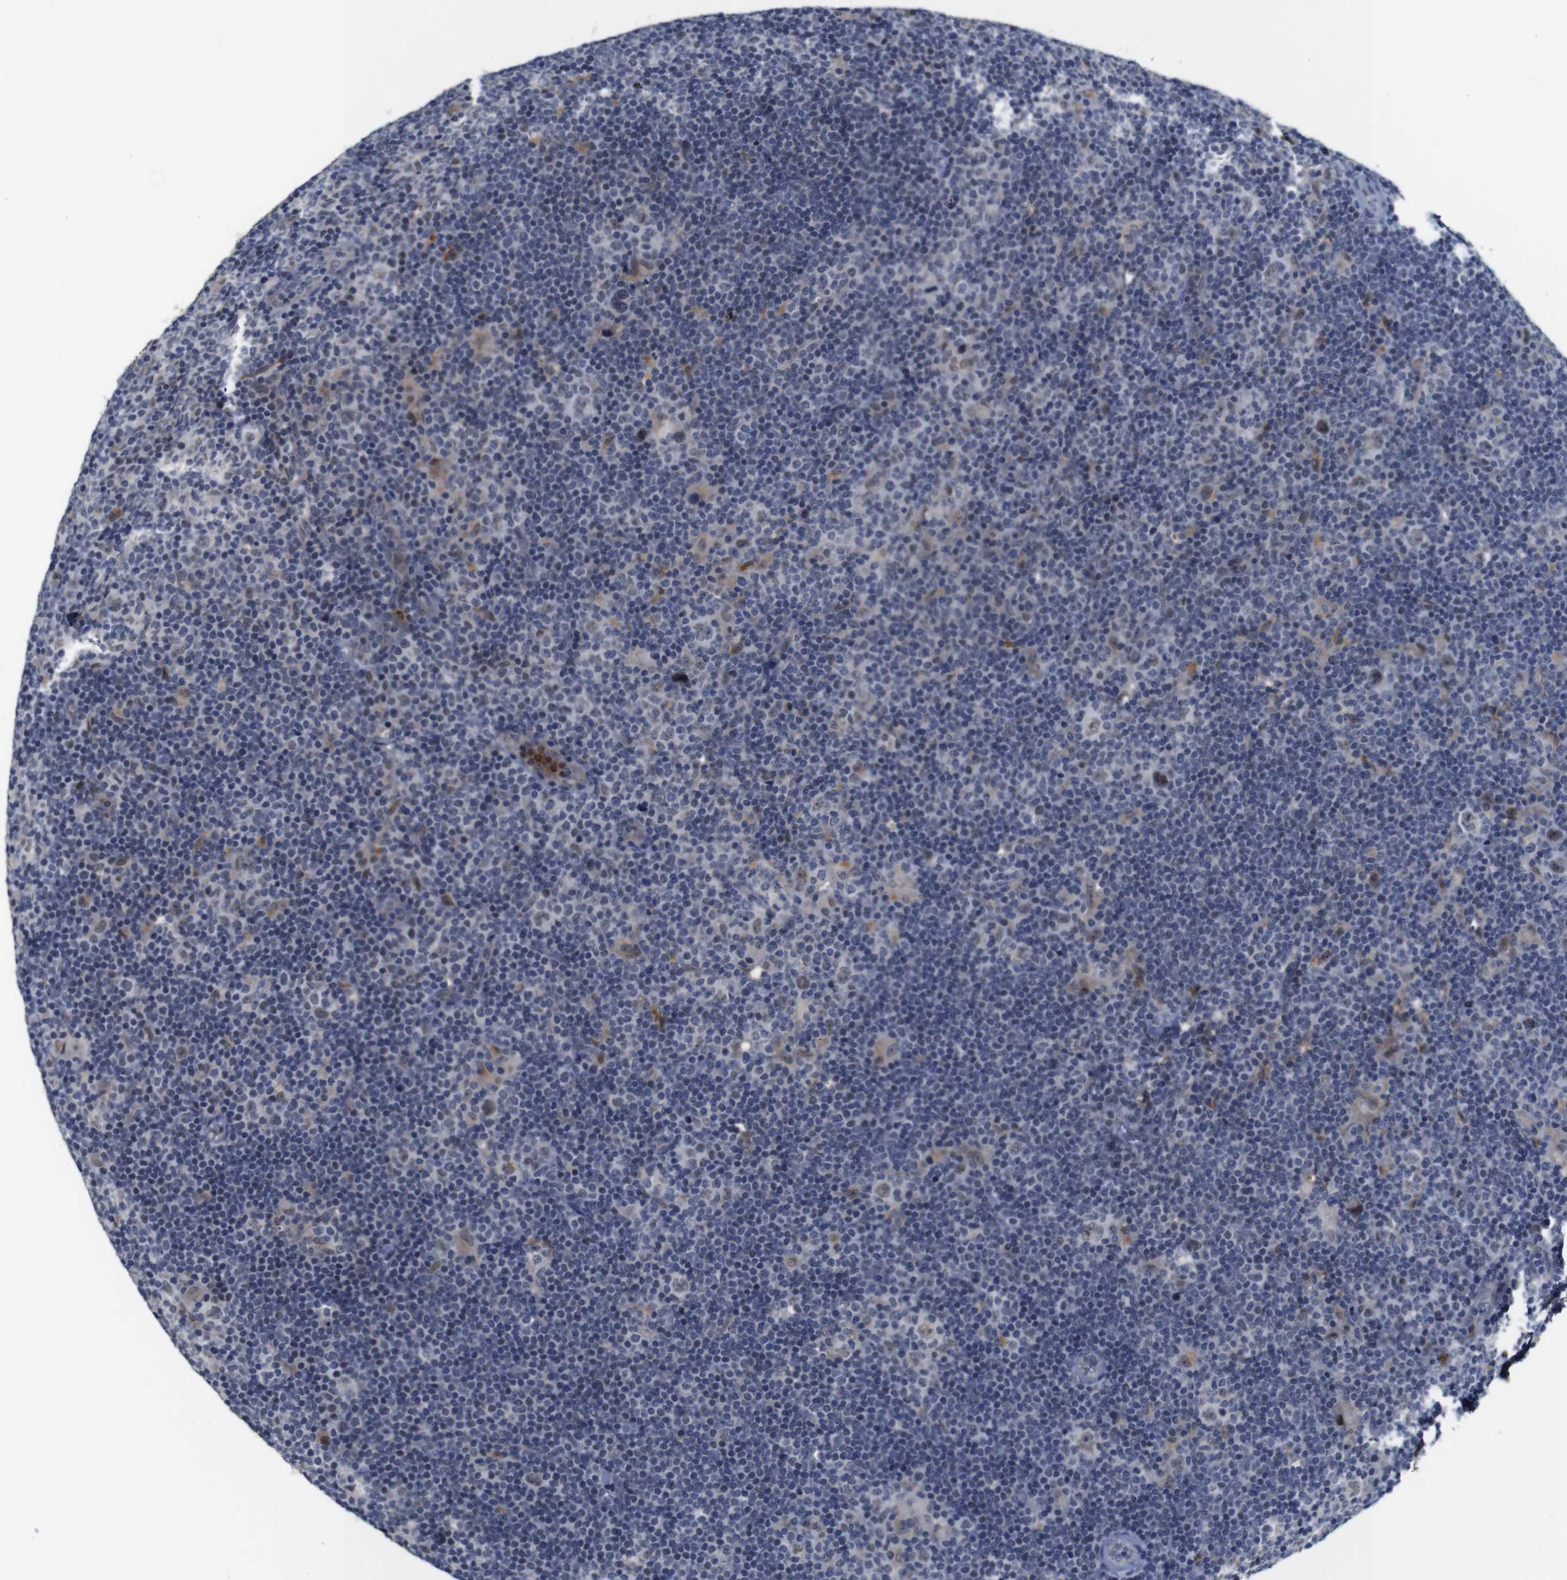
{"staining": {"intensity": "weak", "quantity": "25%-75%", "location": "cytoplasmic/membranous,nuclear"}, "tissue": "lymphoma", "cell_type": "Tumor cells", "image_type": "cancer", "snomed": [{"axis": "morphology", "description": "Hodgkin's disease, NOS"}, {"axis": "topography", "description": "Lymph node"}], "caption": "A brown stain labels weak cytoplasmic/membranous and nuclear staining of a protein in Hodgkin's disease tumor cells. (DAB (3,3'-diaminobenzidine) IHC, brown staining for protein, blue staining for nuclei).", "gene": "NTRK3", "patient": {"sex": "female", "age": 57}}